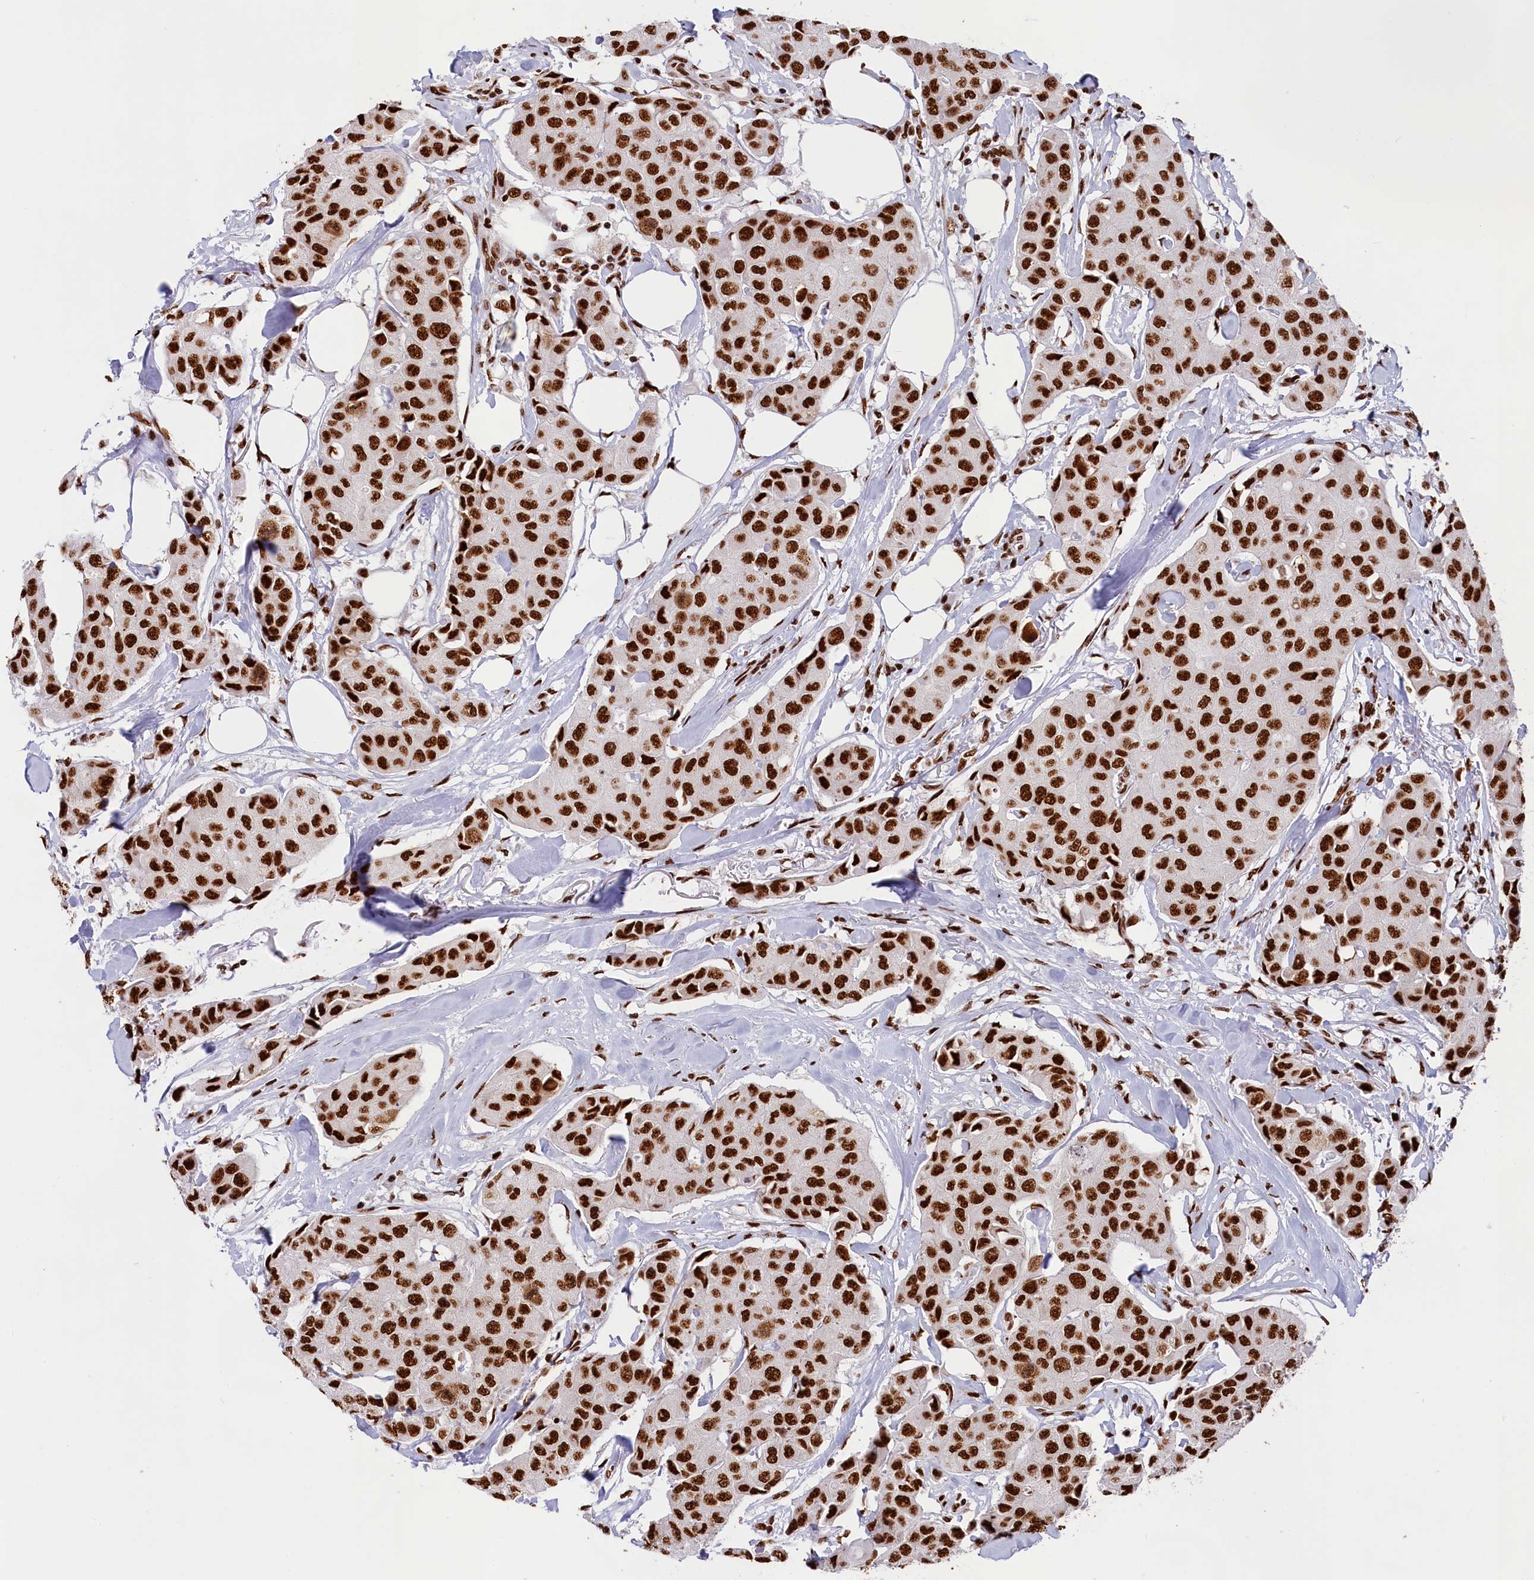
{"staining": {"intensity": "strong", "quantity": ">75%", "location": "nuclear"}, "tissue": "breast cancer", "cell_type": "Tumor cells", "image_type": "cancer", "snomed": [{"axis": "morphology", "description": "Duct carcinoma"}, {"axis": "topography", "description": "Breast"}], "caption": "Approximately >75% of tumor cells in breast cancer (infiltrating ductal carcinoma) display strong nuclear protein staining as visualized by brown immunohistochemical staining.", "gene": "SNRNP70", "patient": {"sex": "female", "age": 80}}